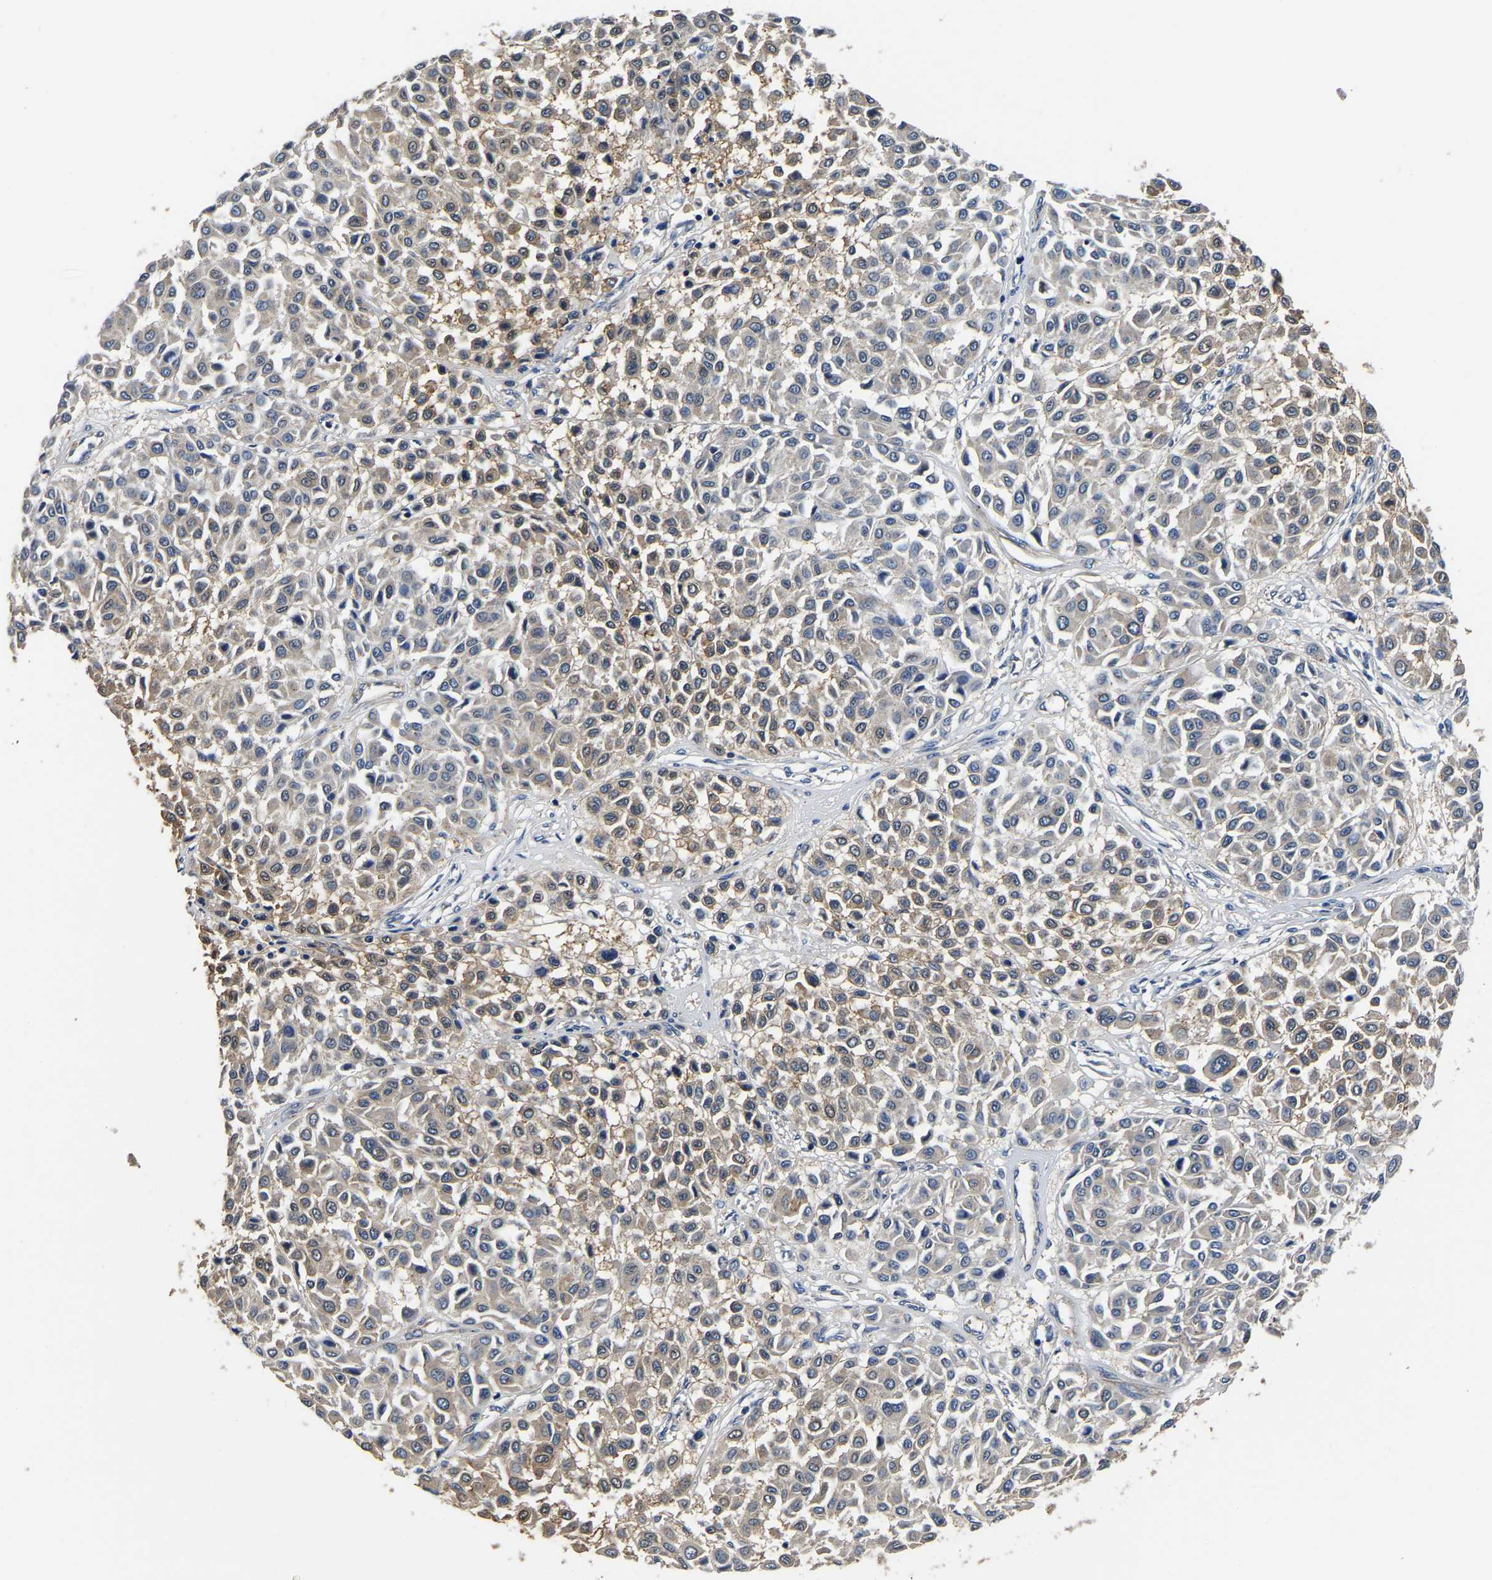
{"staining": {"intensity": "weak", "quantity": "25%-75%", "location": "cytoplasmic/membranous"}, "tissue": "melanoma", "cell_type": "Tumor cells", "image_type": "cancer", "snomed": [{"axis": "morphology", "description": "Malignant melanoma, Metastatic site"}, {"axis": "topography", "description": "Soft tissue"}], "caption": "This image exhibits immunohistochemistry staining of malignant melanoma (metastatic site), with low weak cytoplasmic/membranous positivity in about 25%-75% of tumor cells.", "gene": "SH3GLB1", "patient": {"sex": "male", "age": 41}}